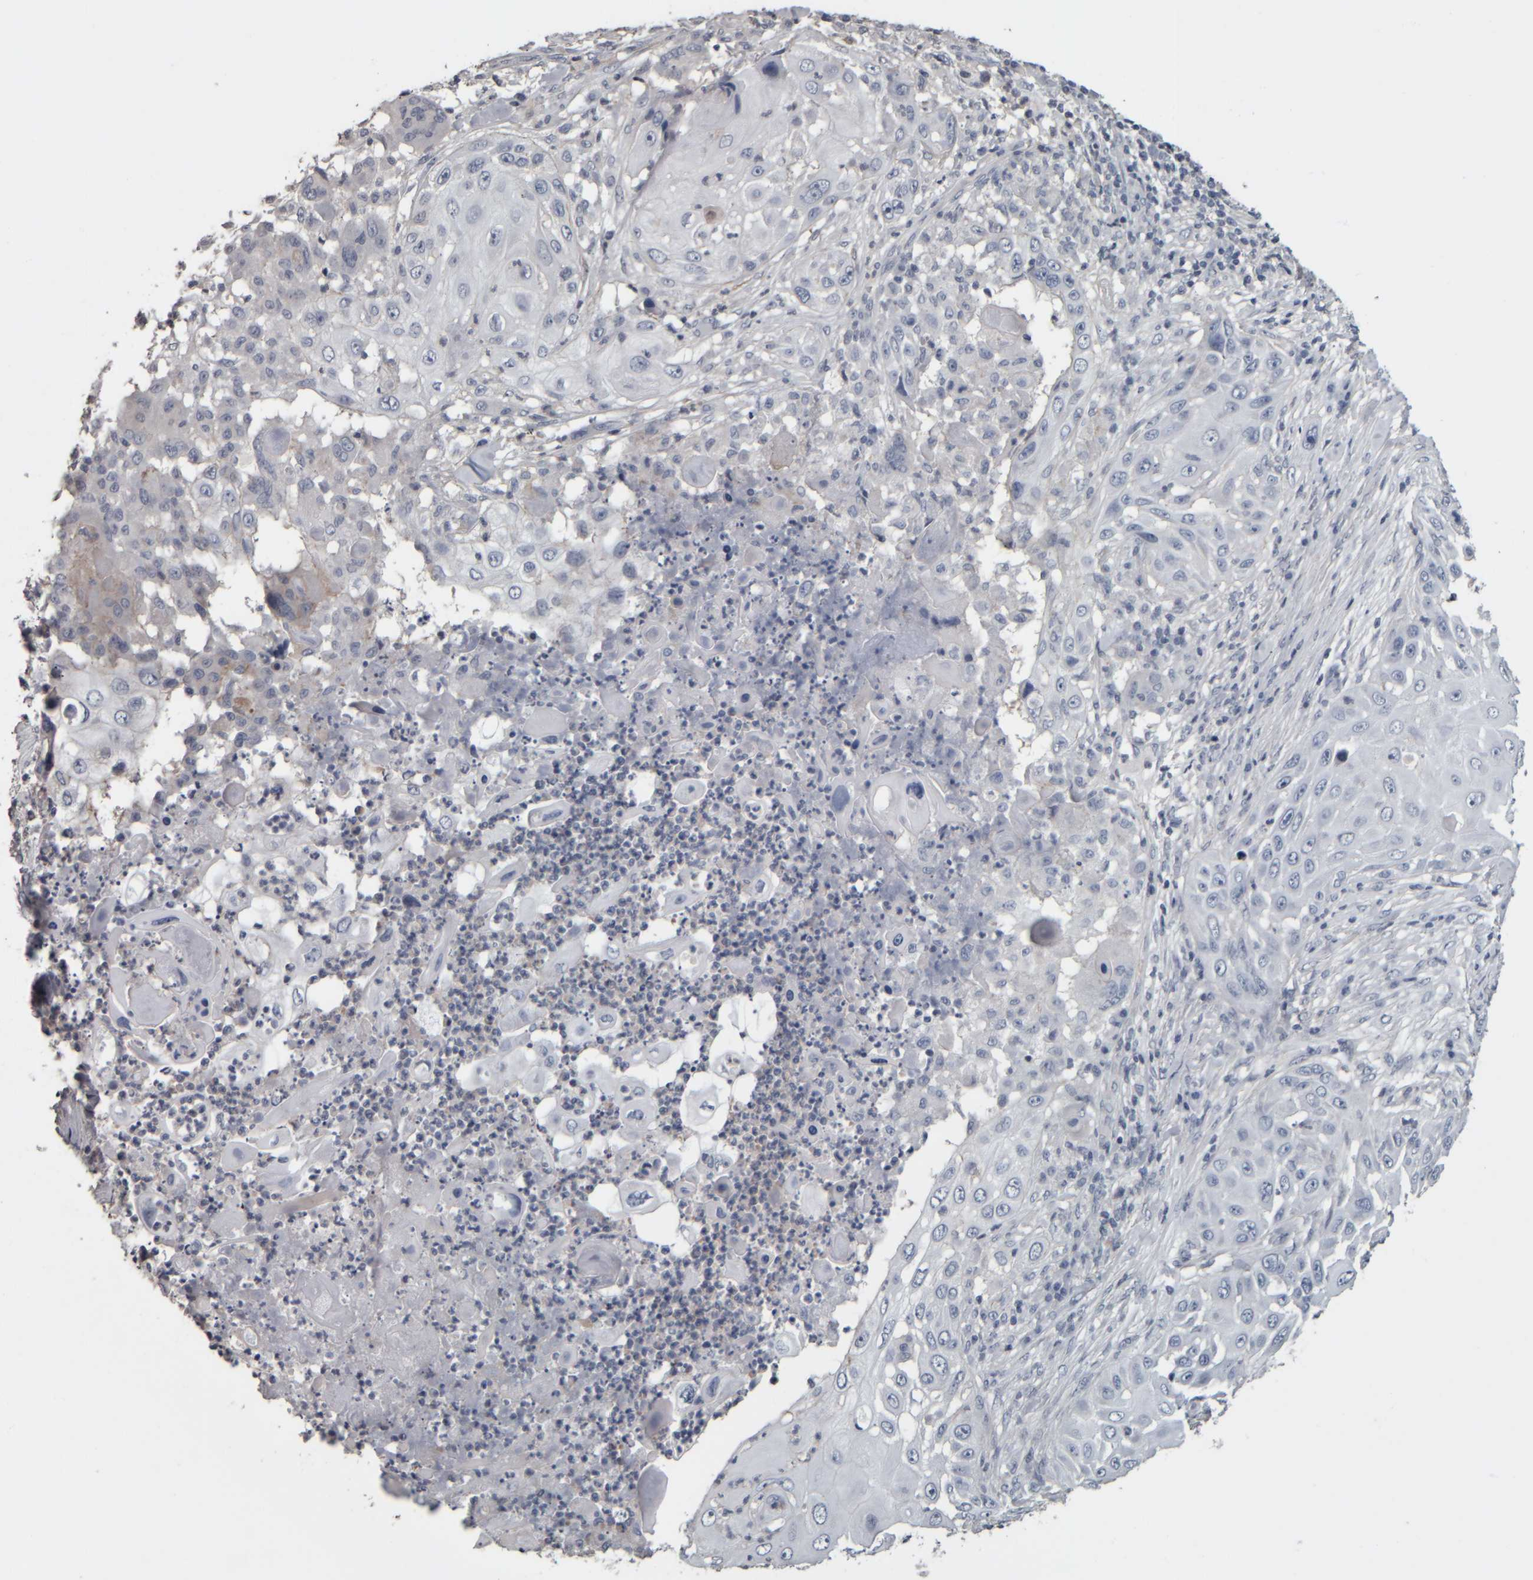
{"staining": {"intensity": "negative", "quantity": "none", "location": "none"}, "tissue": "skin cancer", "cell_type": "Tumor cells", "image_type": "cancer", "snomed": [{"axis": "morphology", "description": "Squamous cell carcinoma, NOS"}, {"axis": "topography", "description": "Skin"}], "caption": "Human skin cancer (squamous cell carcinoma) stained for a protein using immunohistochemistry displays no staining in tumor cells.", "gene": "CAVIN4", "patient": {"sex": "female", "age": 44}}